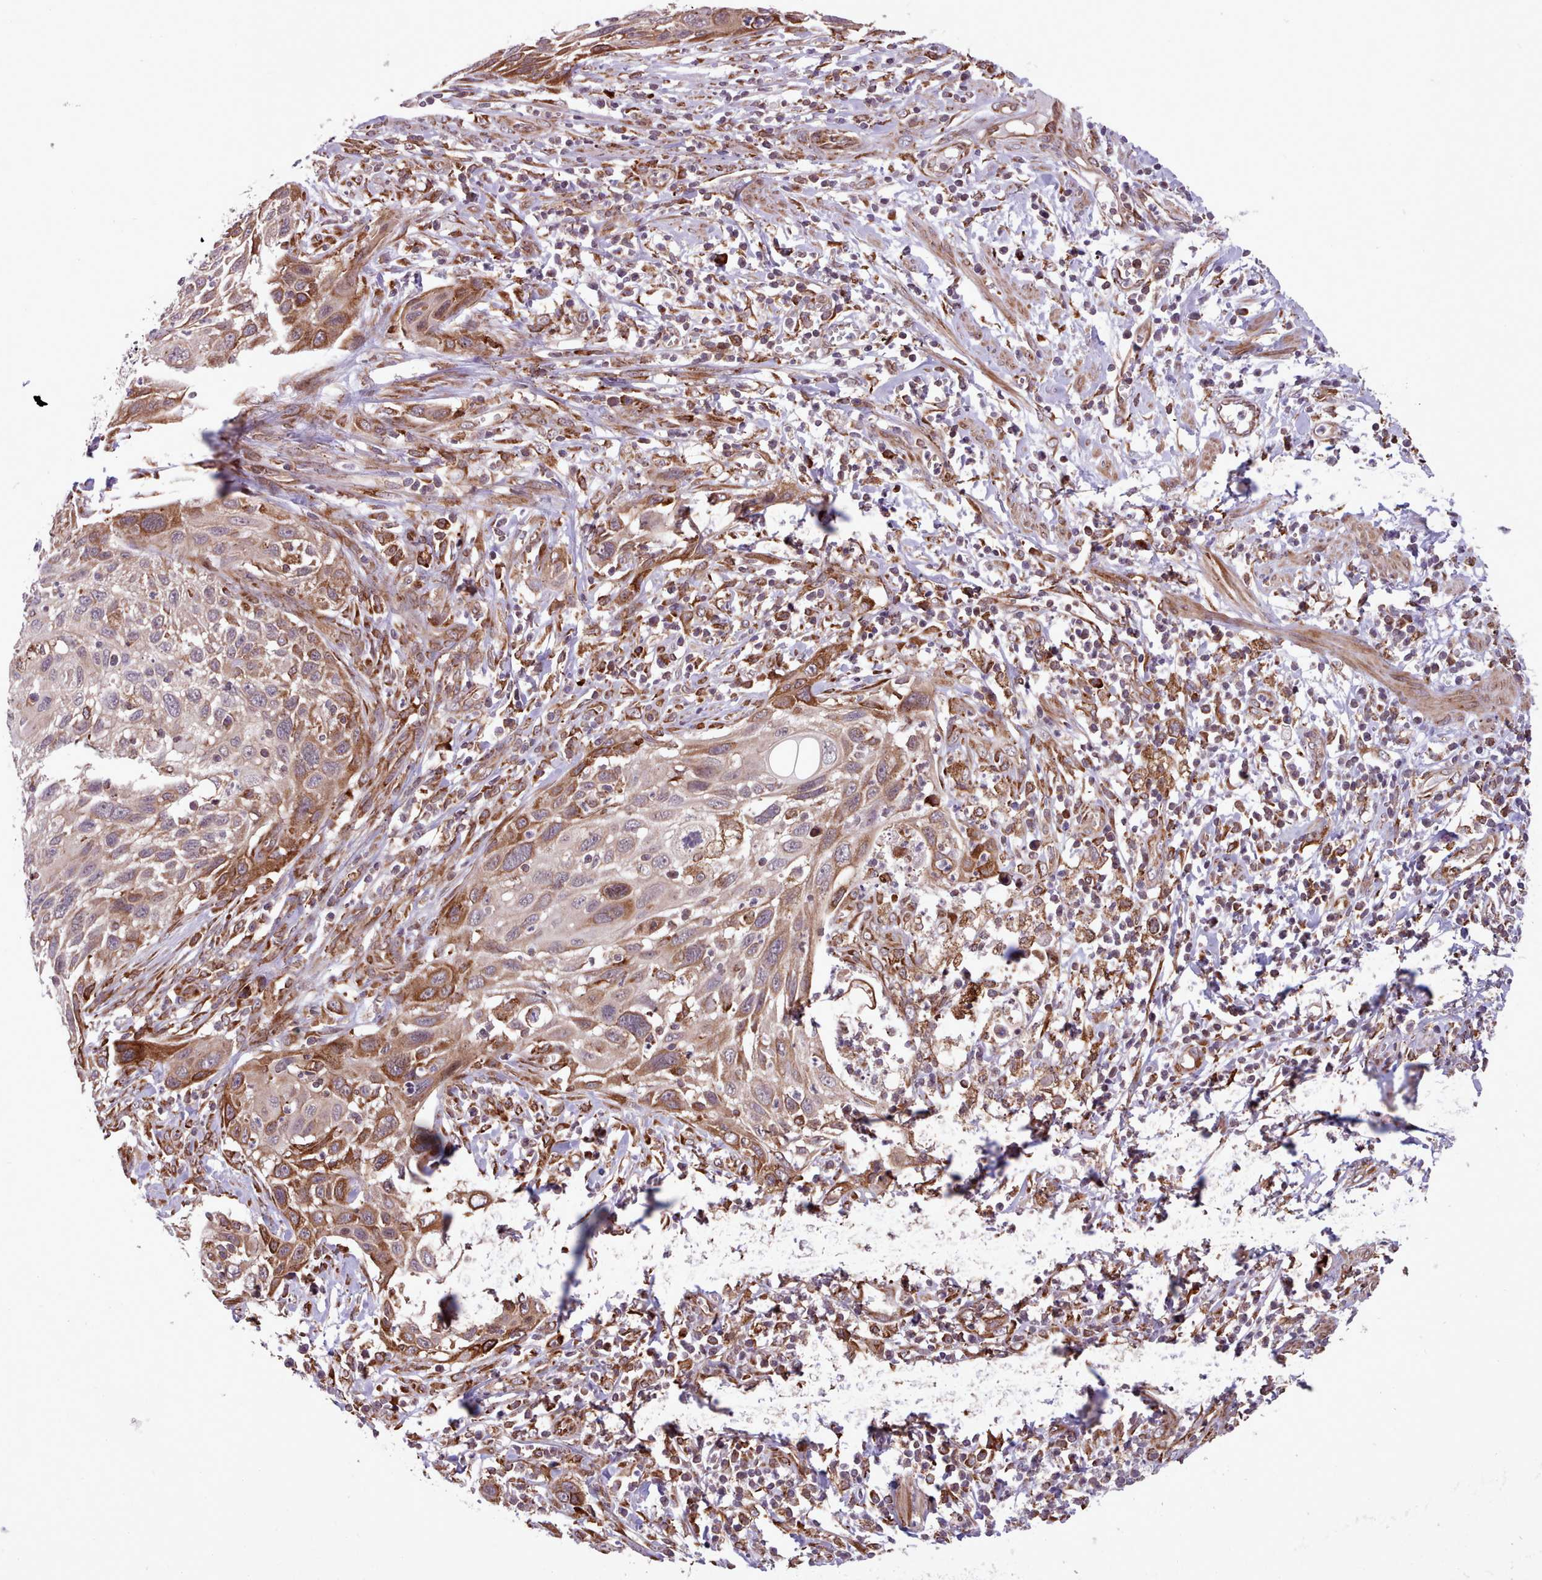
{"staining": {"intensity": "moderate", "quantity": ">75%", "location": "cytoplasmic/membranous"}, "tissue": "cervical cancer", "cell_type": "Tumor cells", "image_type": "cancer", "snomed": [{"axis": "morphology", "description": "Squamous cell carcinoma, NOS"}, {"axis": "topography", "description": "Cervix"}], "caption": "Immunohistochemistry (IHC) (DAB) staining of human cervical cancer (squamous cell carcinoma) shows moderate cytoplasmic/membranous protein staining in approximately >75% of tumor cells.", "gene": "TTLL3", "patient": {"sex": "female", "age": 70}}